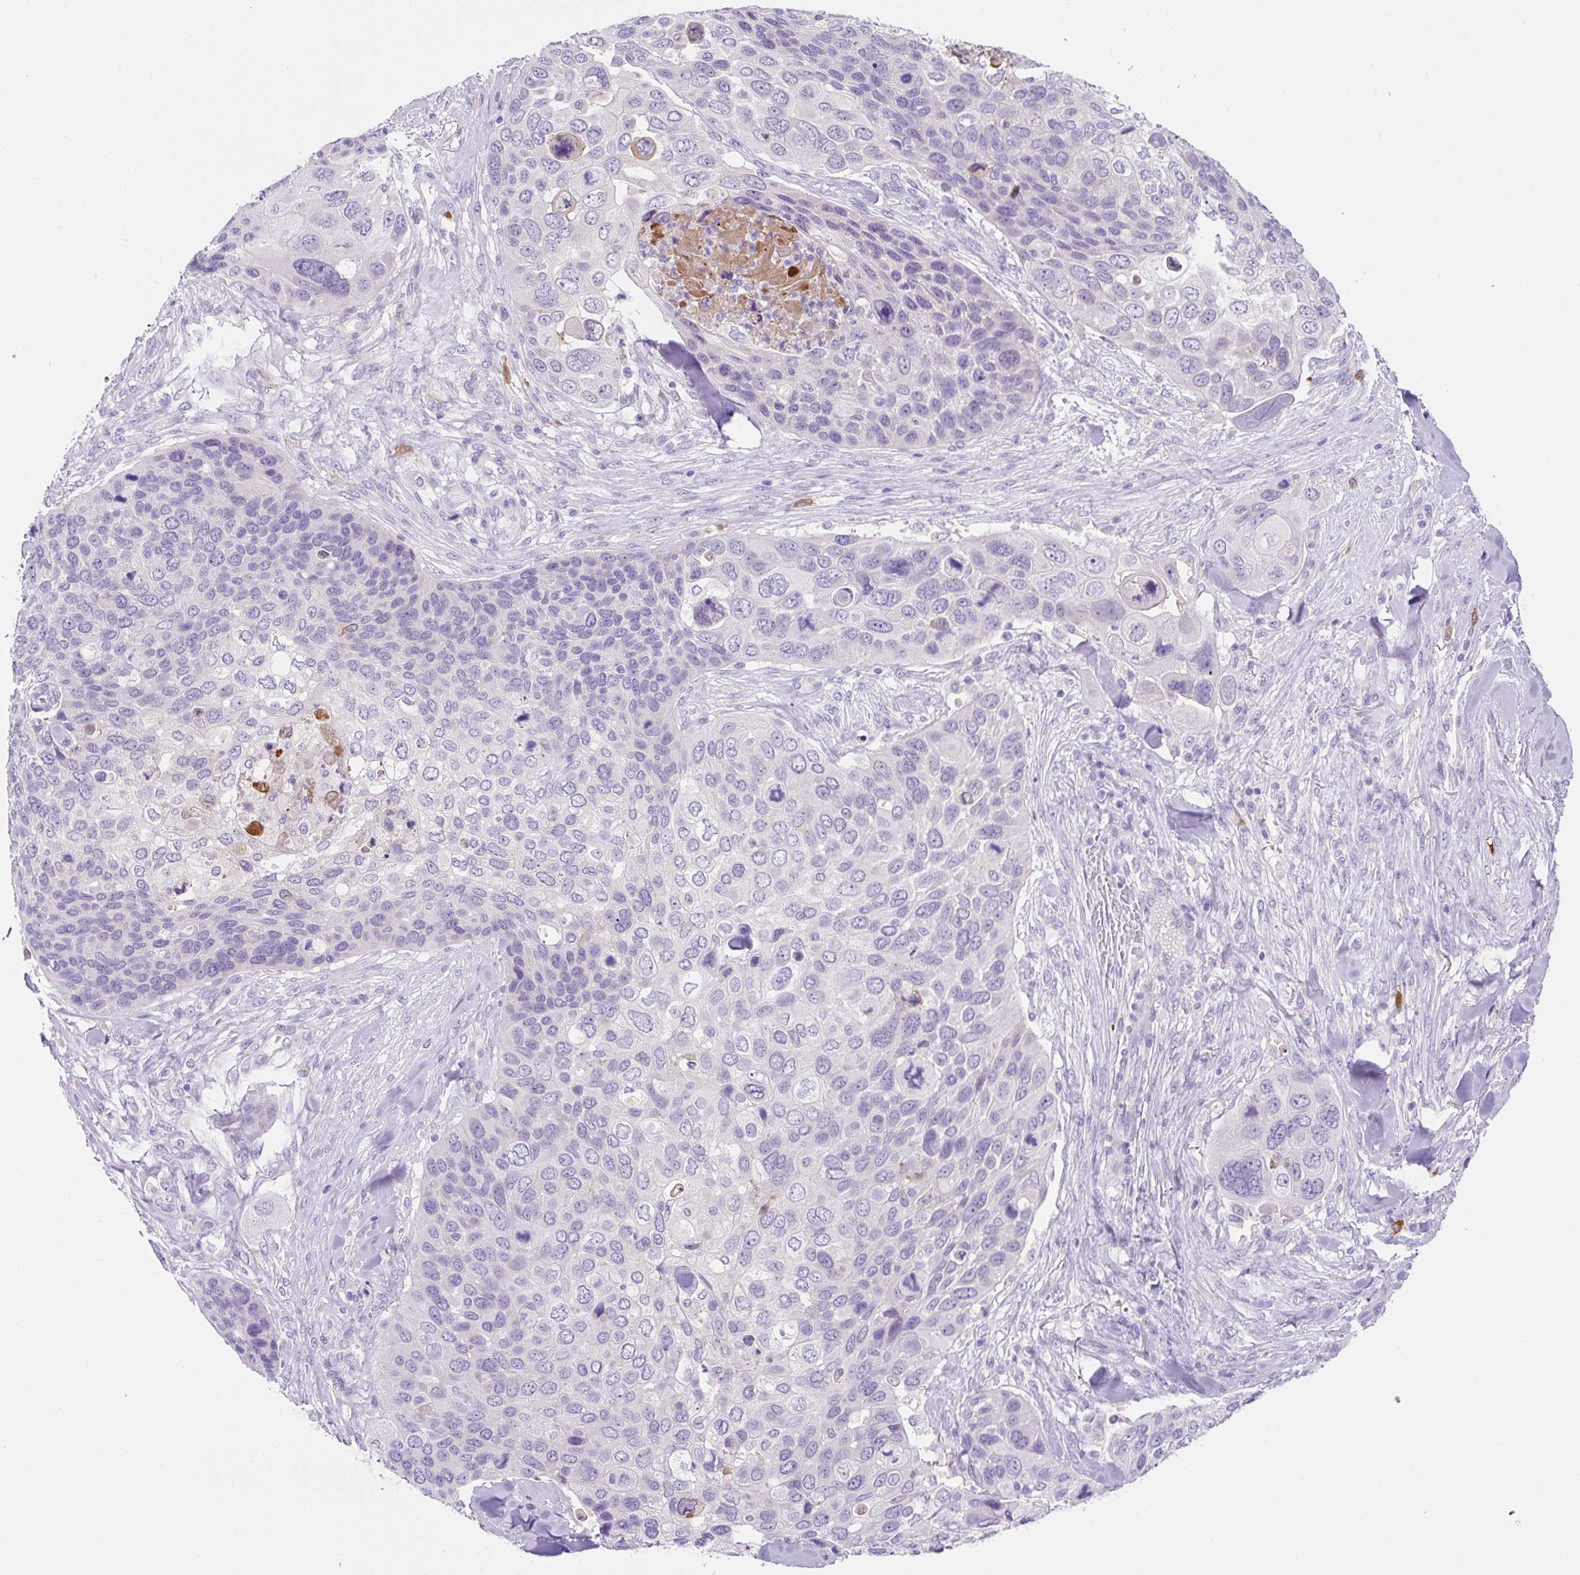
{"staining": {"intensity": "negative", "quantity": "none", "location": "none"}, "tissue": "skin cancer", "cell_type": "Tumor cells", "image_type": "cancer", "snomed": [{"axis": "morphology", "description": "Basal cell carcinoma"}, {"axis": "topography", "description": "Skin"}], "caption": "IHC micrograph of neoplastic tissue: human skin cancer (basal cell carcinoma) stained with DAB displays no significant protein staining in tumor cells.", "gene": "NDST3", "patient": {"sex": "female", "age": 74}}